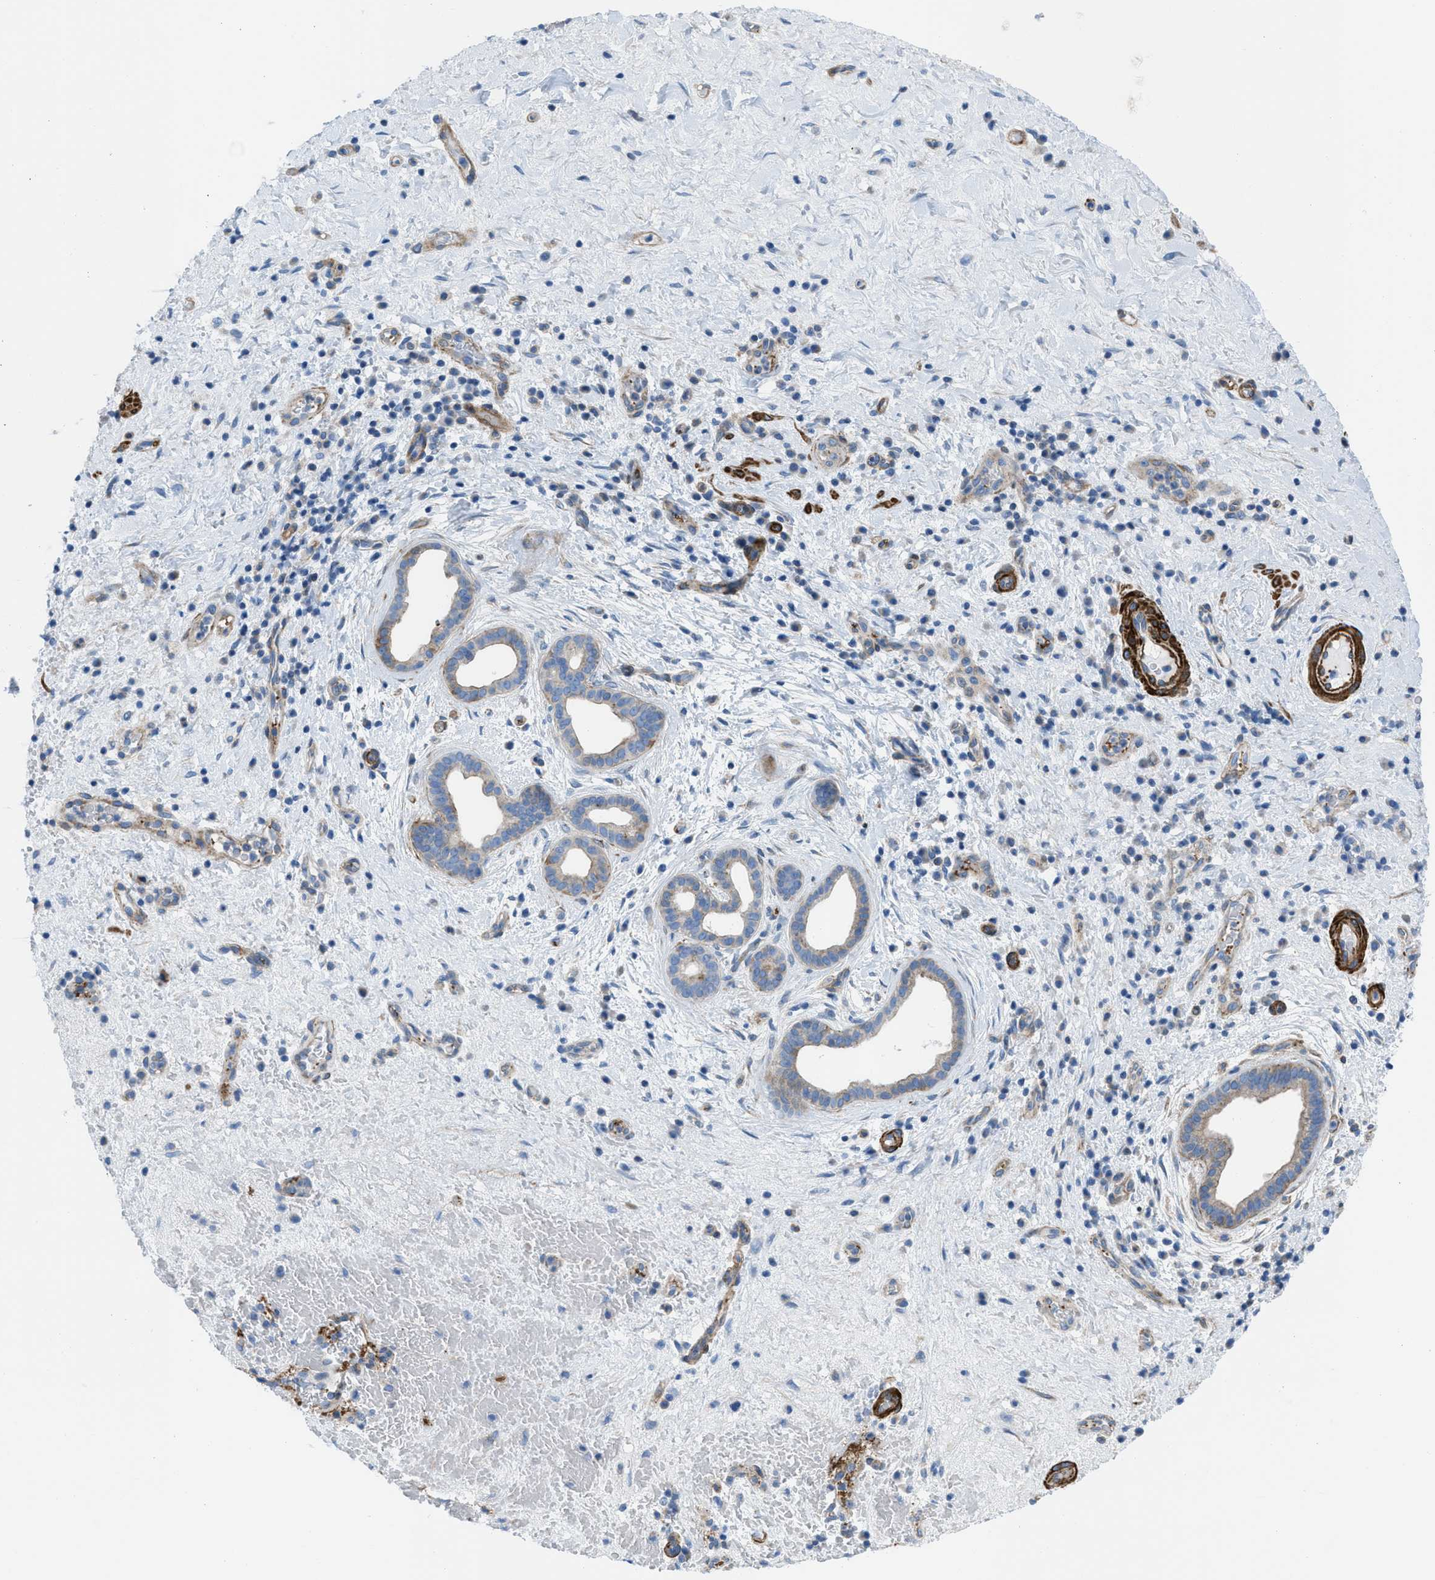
{"staining": {"intensity": "weak", "quantity": "25%-75%", "location": "cytoplasmic/membranous"}, "tissue": "liver cancer", "cell_type": "Tumor cells", "image_type": "cancer", "snomed": [{"axis": "morphology", "description": "Cholangiocarcinoma"}, {"axis": "topography", "description": "Liver"}], "caption": "Tumor cells demonstrate low levels of weak cytoplasmic/membranous staining in about 25%-75% of cells in liver cholangiocarcinoma.", "gene": "KCNH7", "patient": {"sex": "female", "age": 38}}